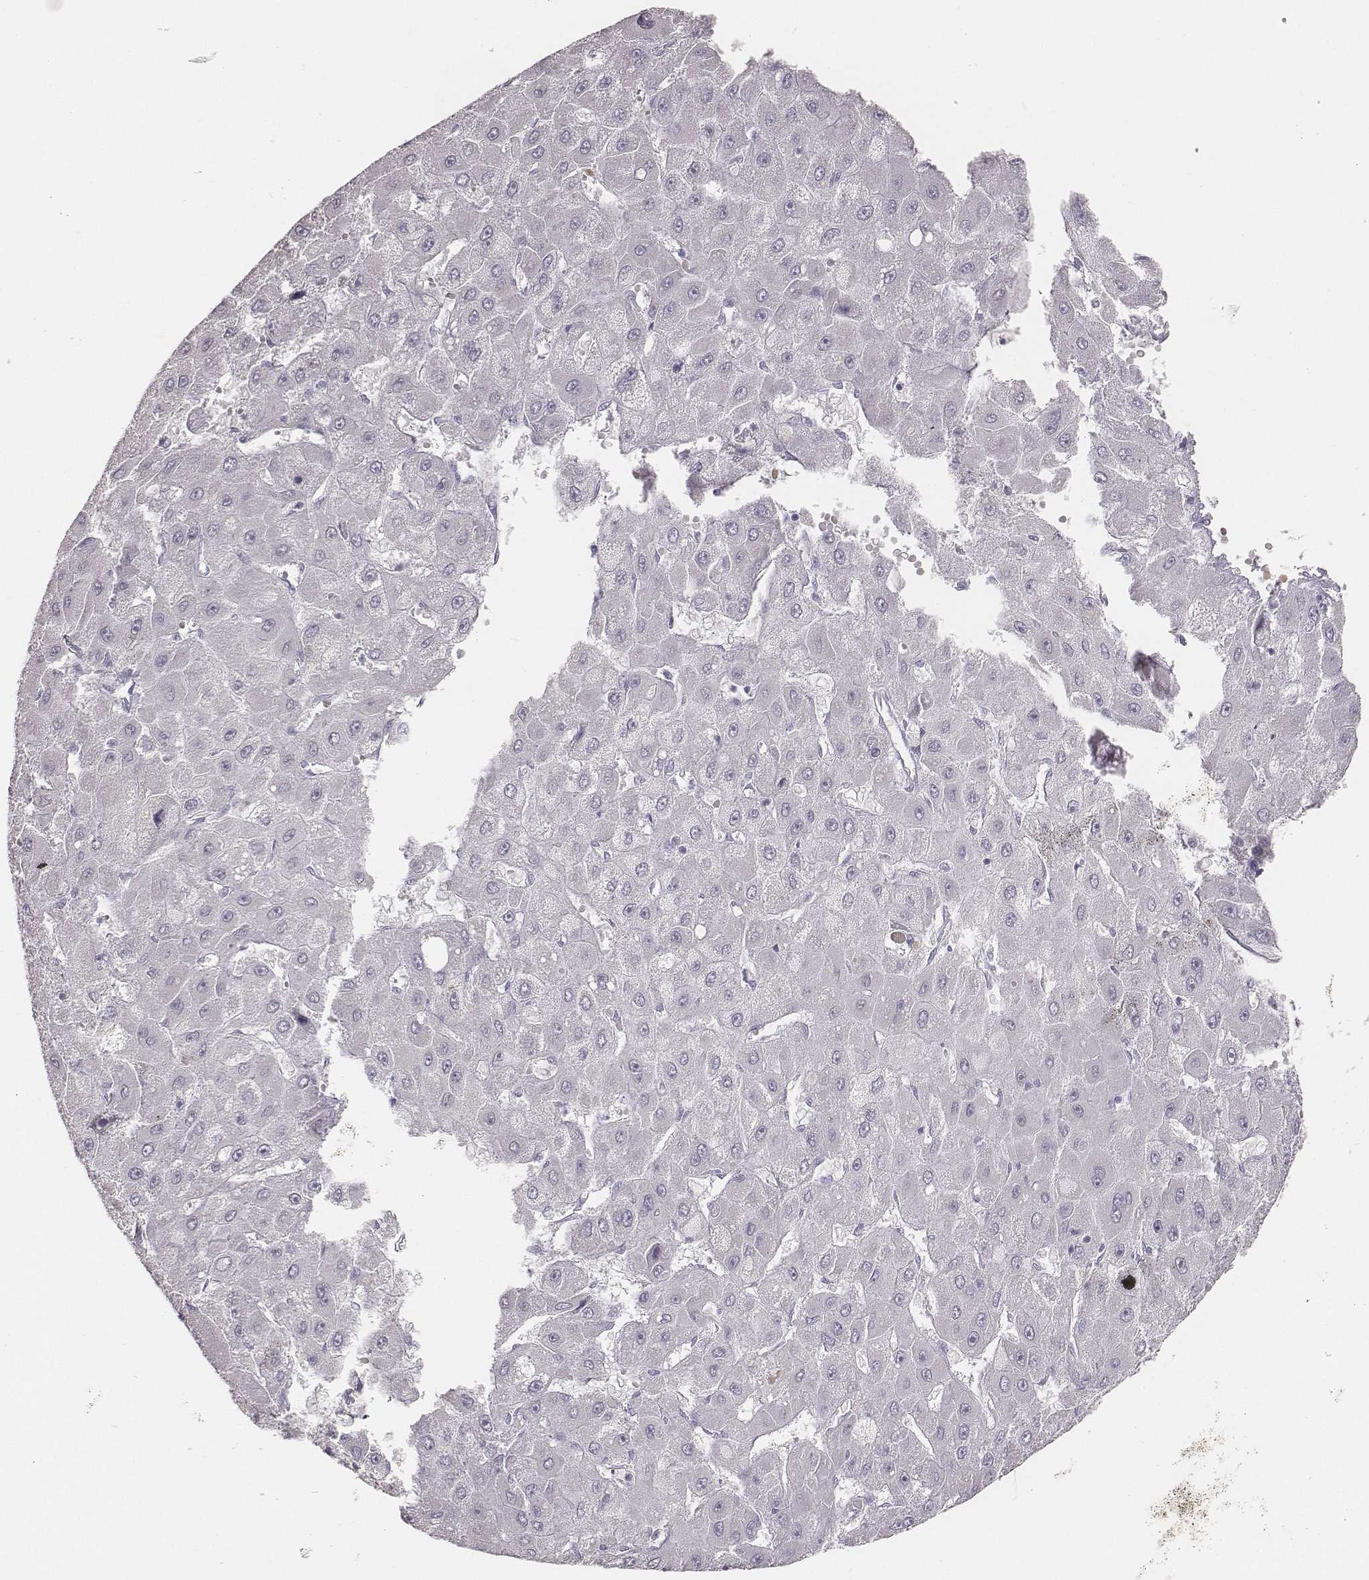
{"staining": {"intensity": "negative", "quantity": "none", "location": "none"}, "tissue": "liver cancer", "cell_type": "Tumor cells", "image_type": "cancer", "snomed": [{"axis": "morphology", "description": "Carcinoma, Hepatocellular, NOS"}, {"axis": "topography", "description": "Liver"}], "caption": "Immunohistochemistry (IHC) micrograph of neoplastic tissue: human liver hepatocellular carcinoma stained with DAB exhibits no significant protein expression in tumor cells.", "gene": "MYH6", "patient": {"sex": "female", "age": 25}}